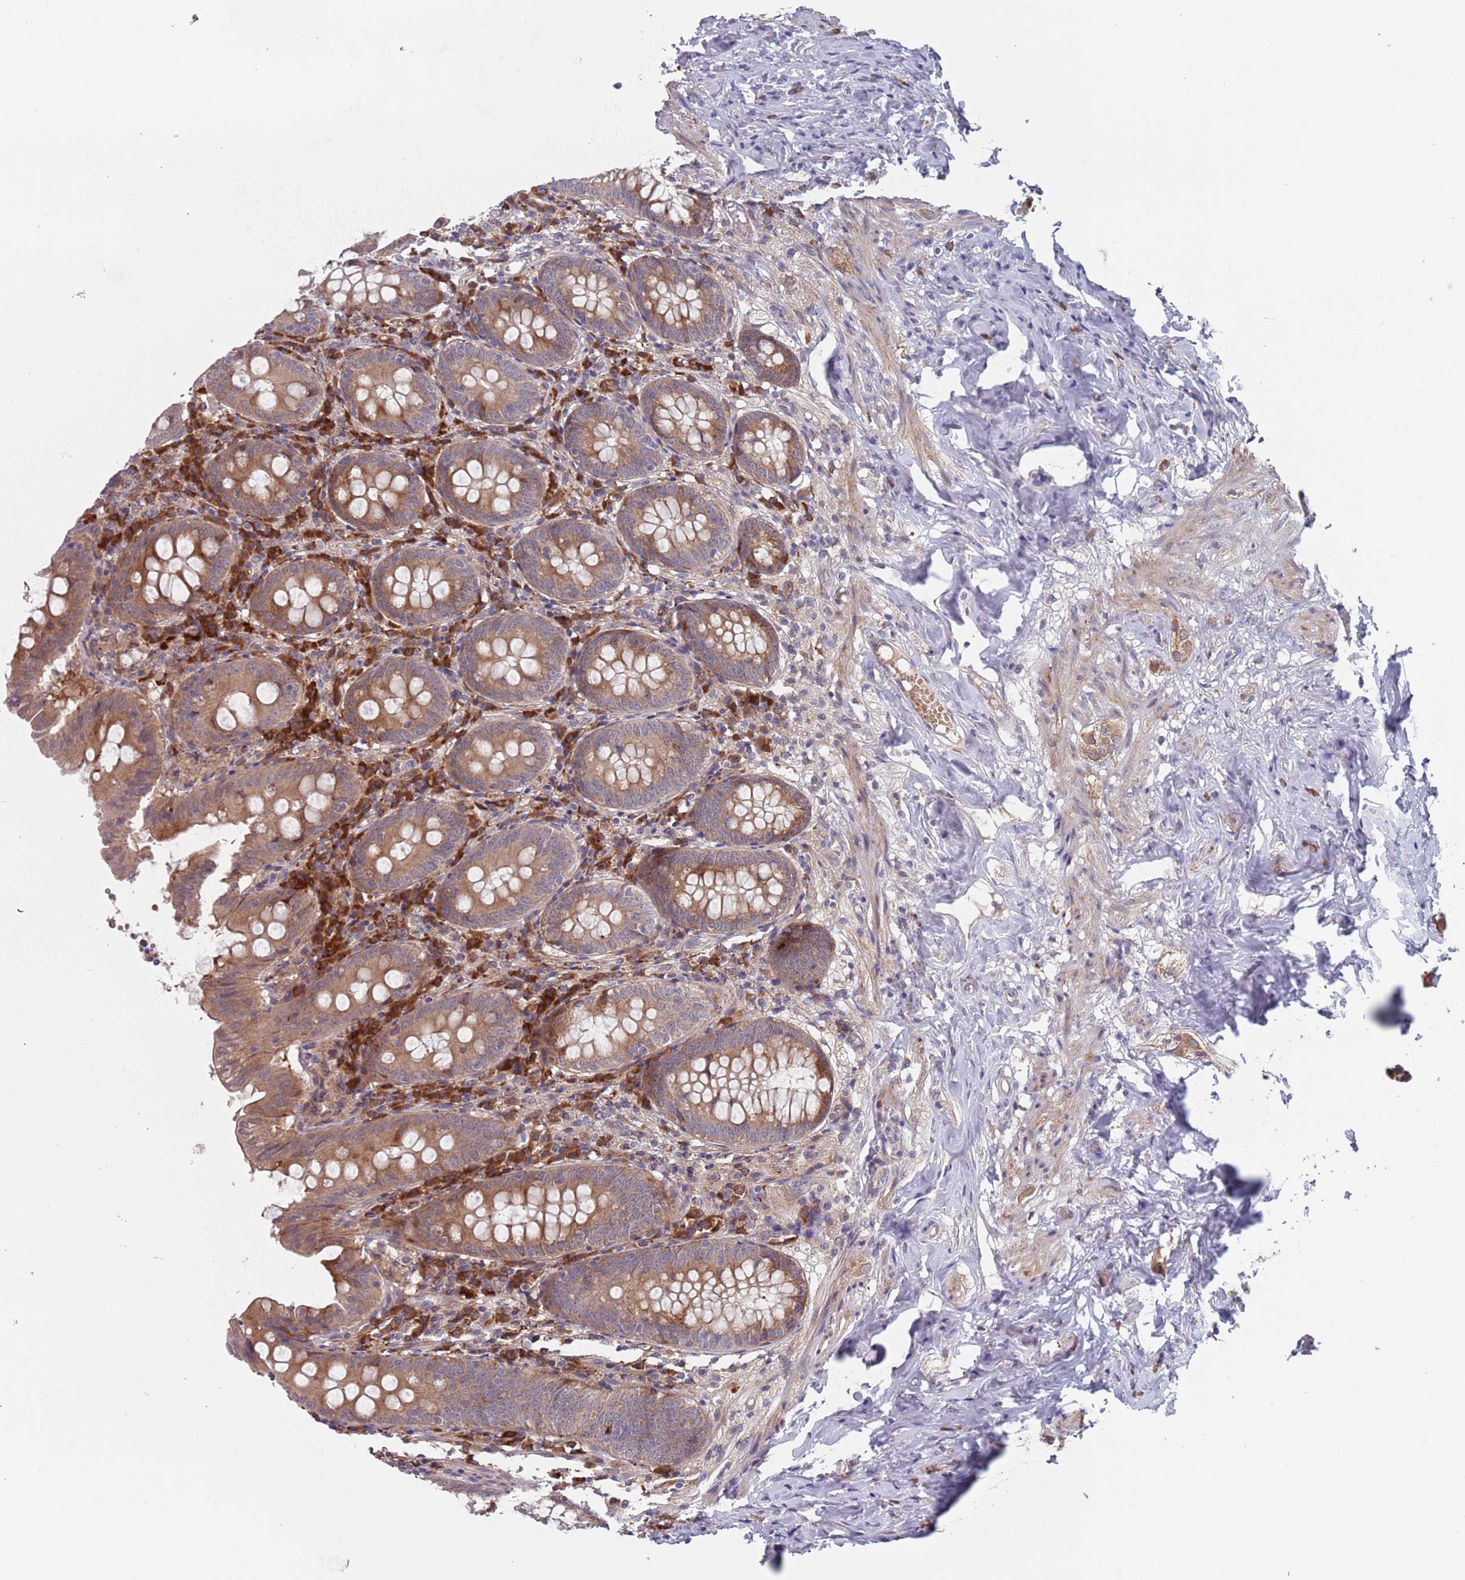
{"staining": {"intensity": "moderate", "quantity": ">75%", "location": "cytoplasmic/membranous"}, "tissue": "appendix", "cell_type": "Glandular cells", "image_type": "normal", "snomed": [{"axis": "morphology", "description": "Normal tissue, NOS"}, {"axis": "topography", "description": "Appendix"}], "caption": "Immunohistochemistry (IHC) (DAB) staining of benign appendix shows moderate cytoplasmic/membranous protein expression in approximately >75% of glandular cells.", "gene": "ZNF140", "patient": {"sex": "female", "age": 54}}